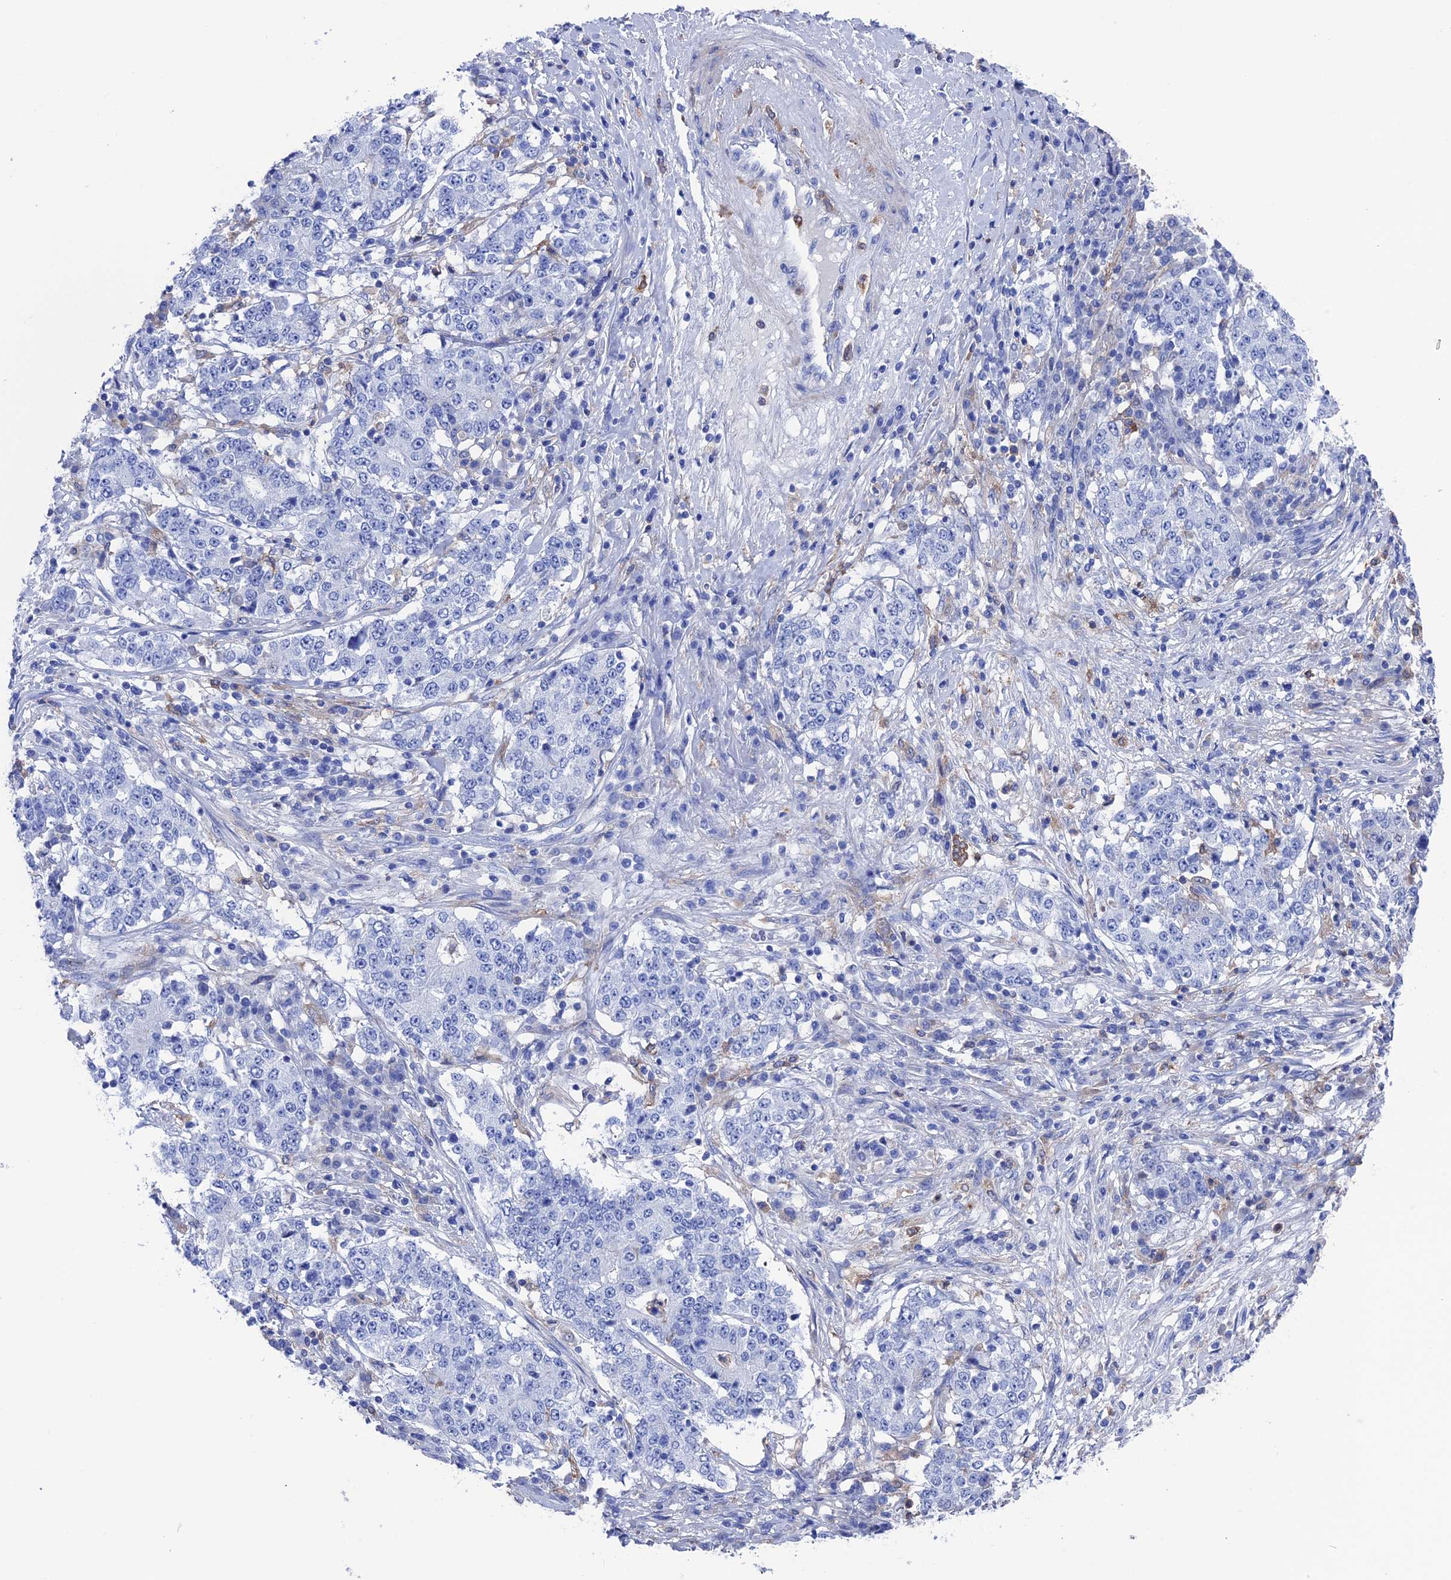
{"staining": {"intensity": "negative", "quantity": "none", "location": "none"}, "tissue": "stomach cancer", "cell_type": "Tumor cells", "image_type": "cancer", "snomed": [{"axis": "morphology", "description": "Adenocarcinoma, NOS"}, {"axis": "topography", "description": "Stomach"}], "caption": "The immunohistochemistry histopathology image has no significant expression in tumor cells of stomach cancer tissue. (Stains: DAB (3,3'-diaminobenzidine) immunohistochemistry with hematoxylin counter stain, Microscopy: brightfield microscopy at high magnification).", "gene": "TYROBP", "patient": {"sex": "male", "age": 59}}